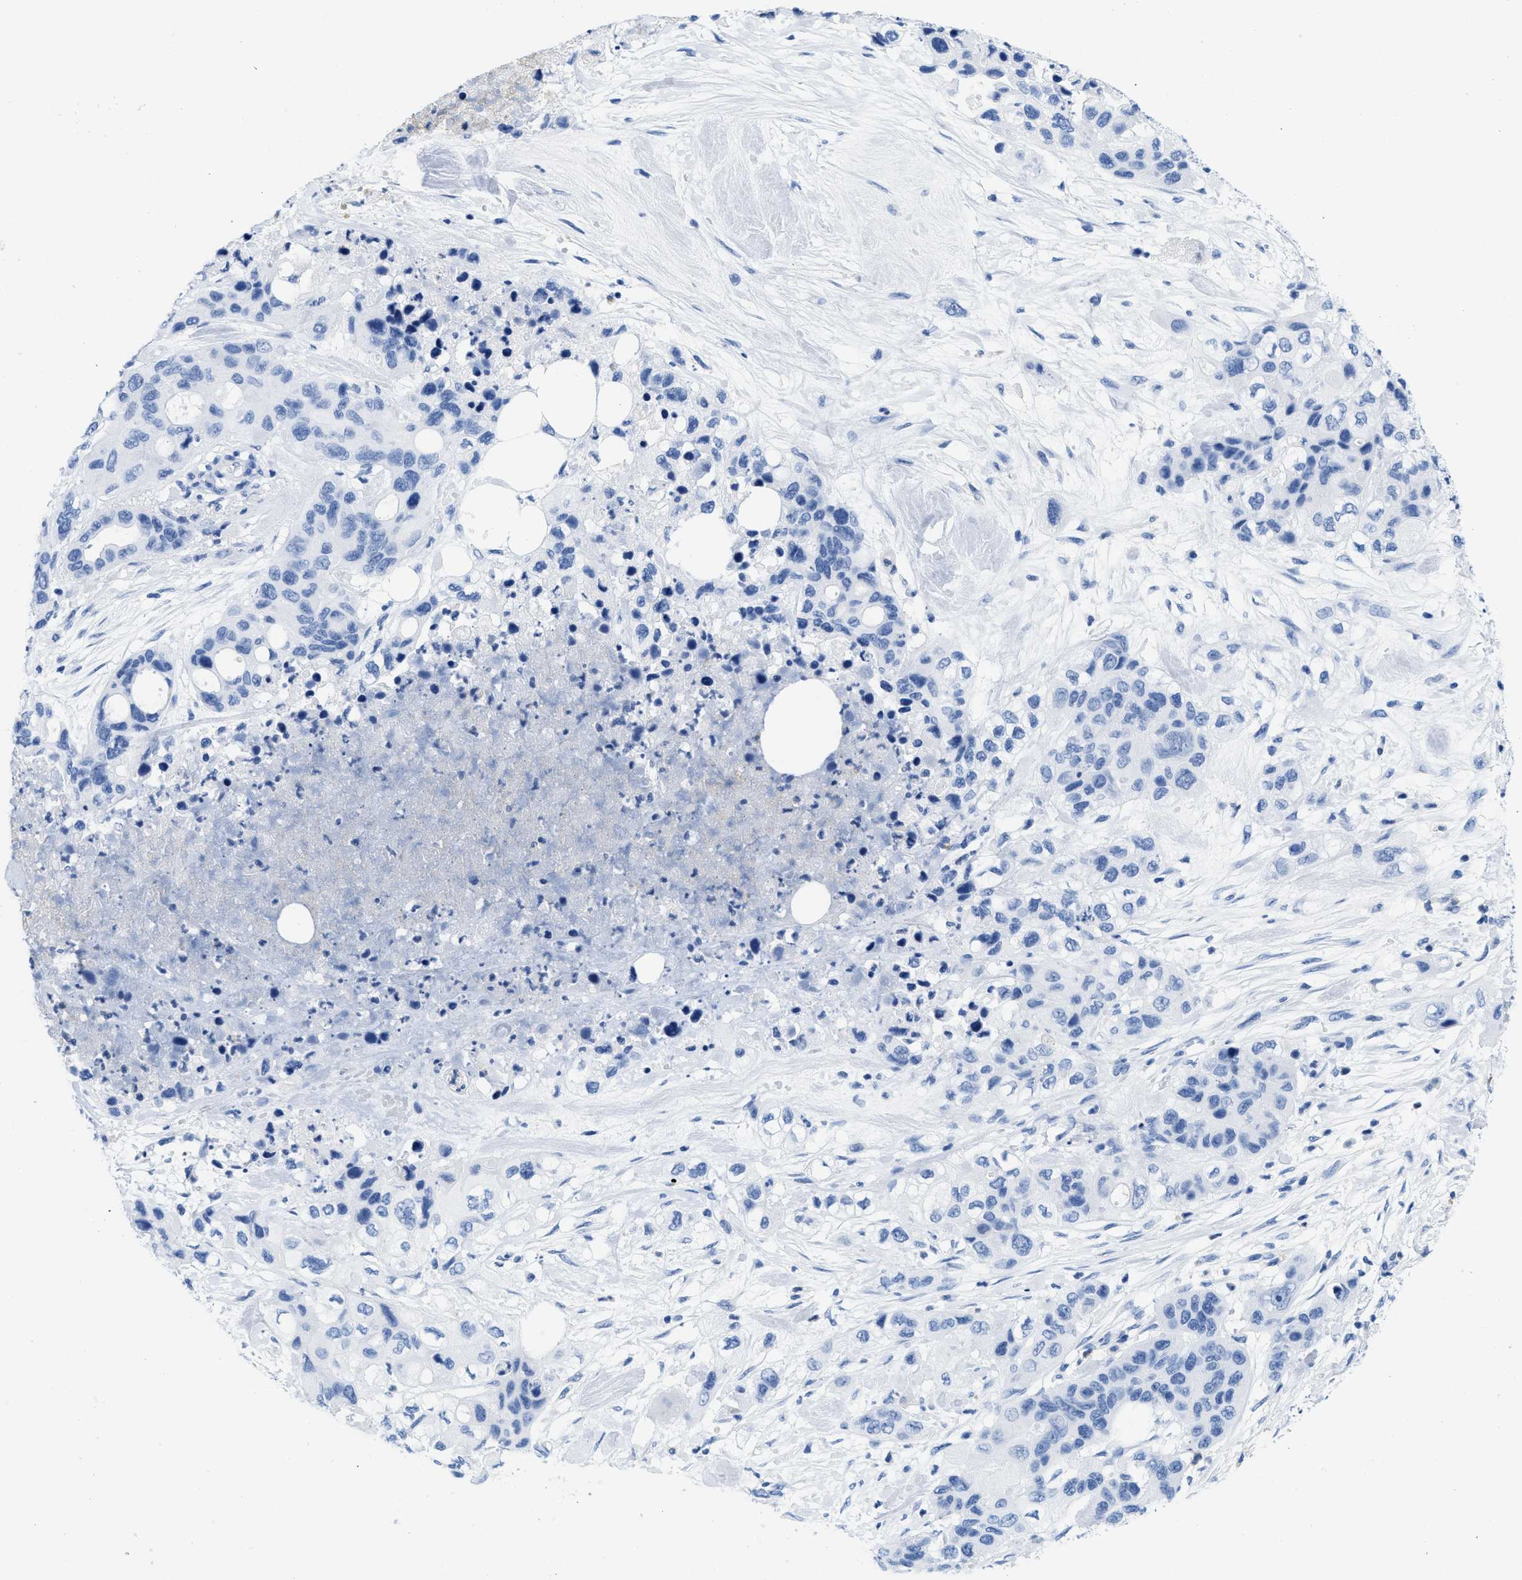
{"staining": {"intensity": "negative", "quantity": "none", "location": "none"}, "tissue": "pancreatic cancer", "cell_type": "Tumor cells", "image_type": "cancer", "snomed": [{"axis": "morphology", "description": "Adenocarcinoma, NOS"}, {"axis": "topography", "description": "Pancreas"}], "caption": "IHC micrograph of neoplastic tissue: adenocarcinoma (pancreatic) stained with DAB demonstrates no significant protein expression in tumor cells.", "gene": "CR1", "patient": {"sex": "female", "age": 71}}